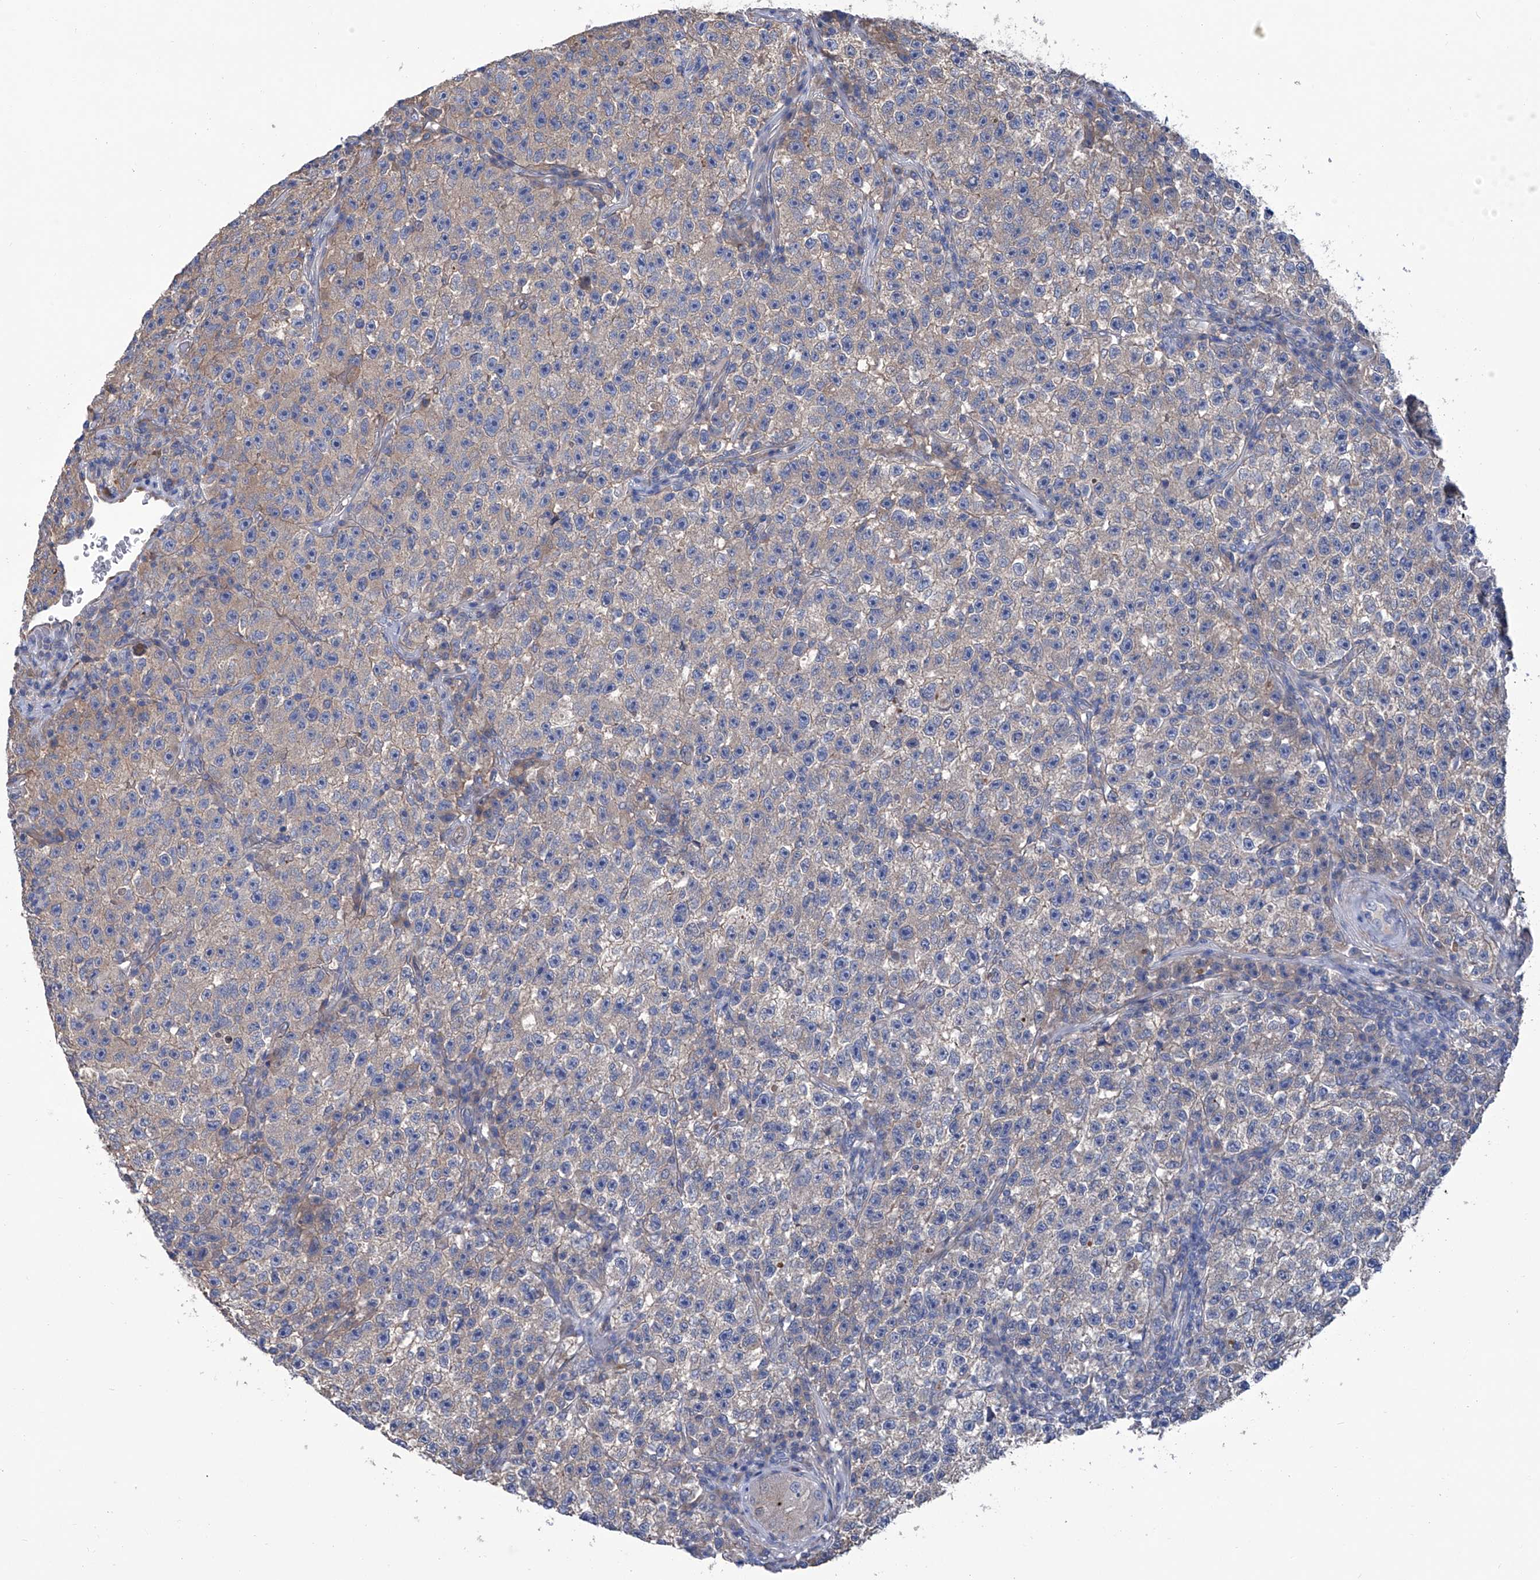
{"staining": {"intensity": "negative", "quantity": "none", "location": "none"}, "tissue": "testis cancer", "cell_type": "Tumor cells", "image_type": "cancer", "snomed": [{"axis": "morphology", "description": "Seminoma, NOS"}, {"axis": "topography", "description": "Testis"}], "caption": "Image shows no significant protein expression in tumor cells of testis cancer.", "gene": "SMS", "patient": {"sex": "male", "age": 22}}